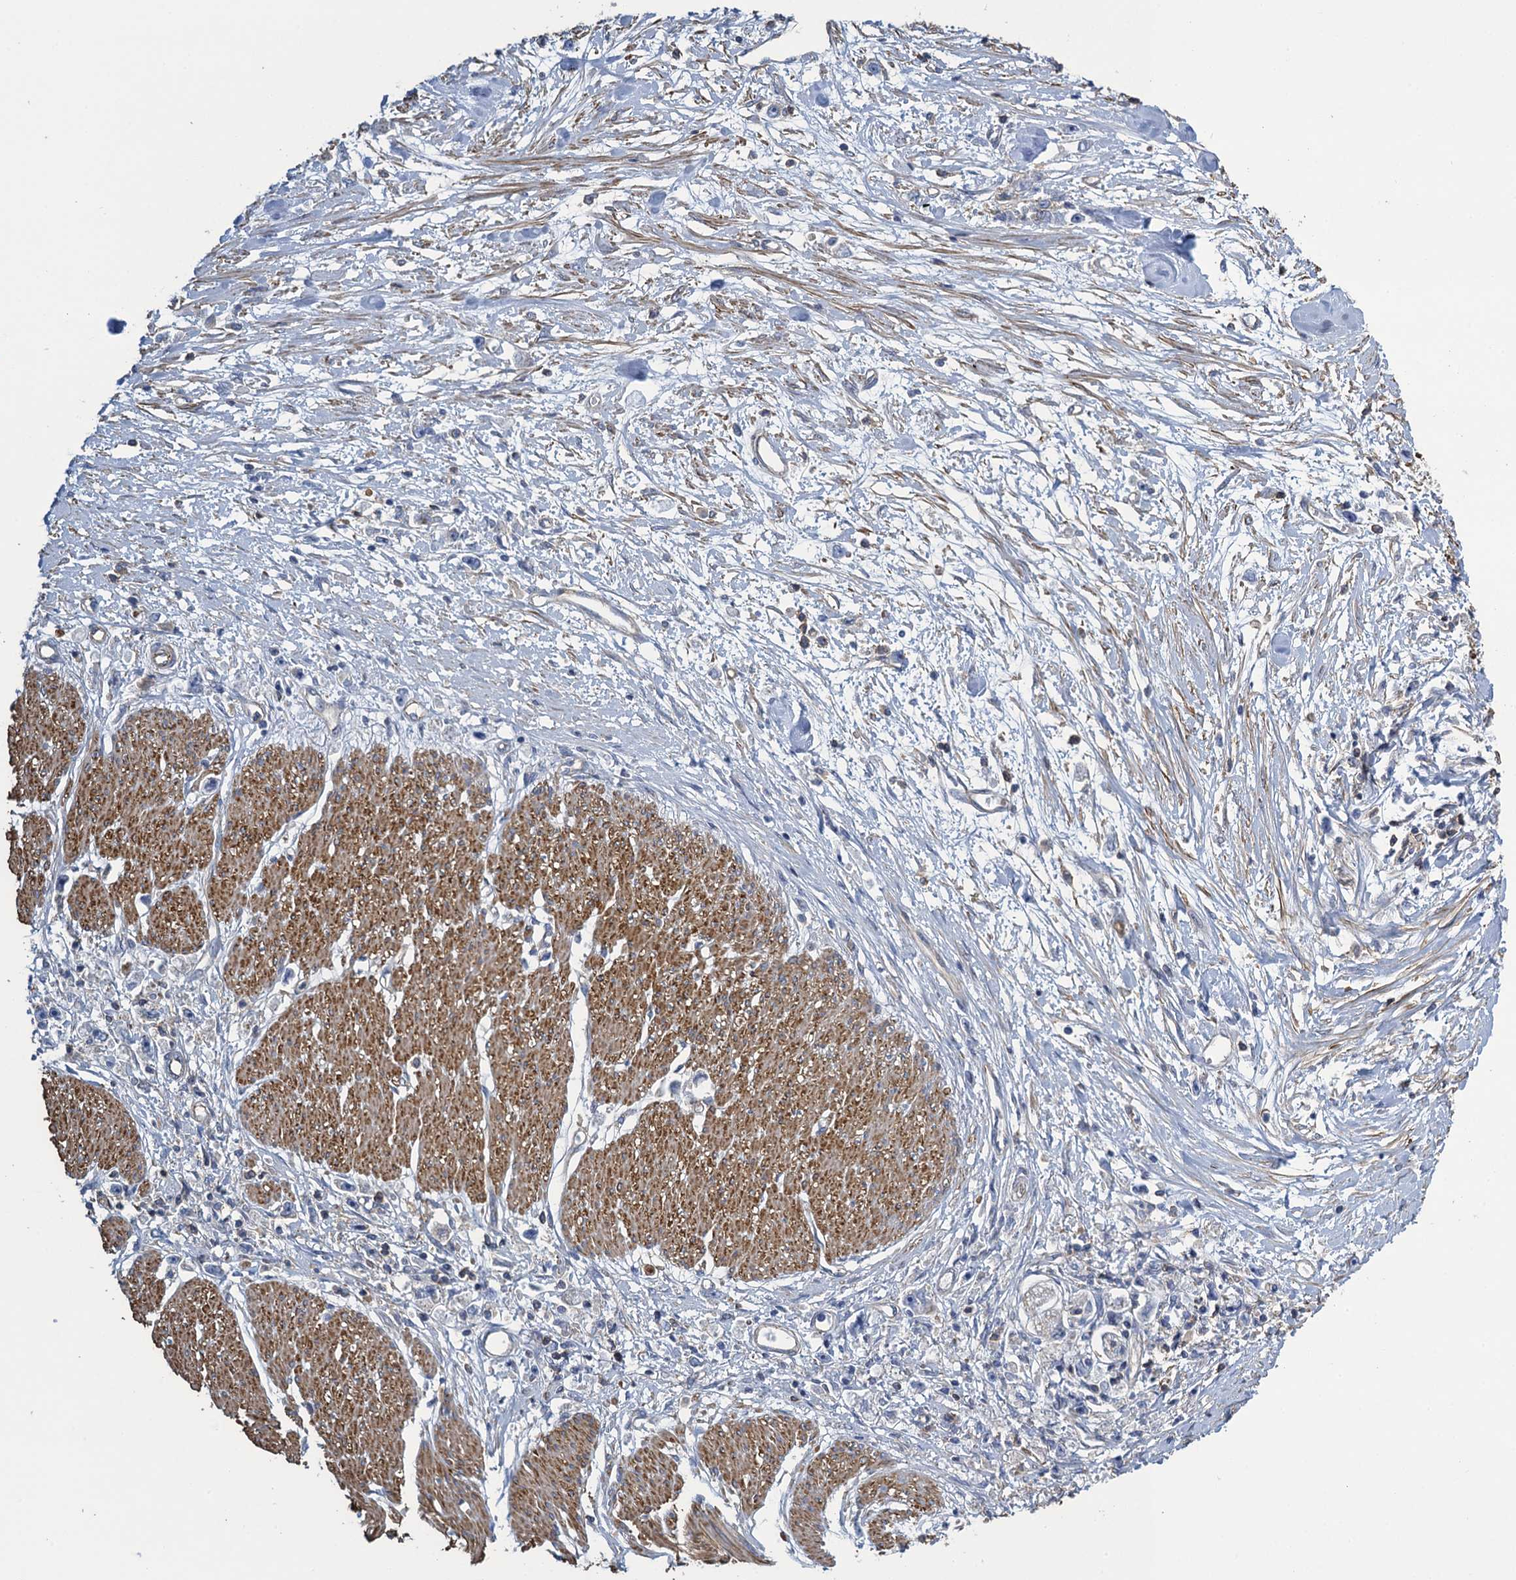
{"staining": {"intensity": "negative", "quantity": "none", "location": "none"}, "tissue": "stomach cancer", "cell_type": "Tumor cells", "image_type": "cancer", "snomed": [{"axis": "morphology", "description": "Adenocarcinoma, NOS"}, {"axis": "topography", "description": "Stomach"}], "caption": "A high-resolution histopathology image shows immunohistochemistry (IHC) staining of stomach cancer (adenocarcinoma), which exhibits no significant expression in tumor cells.", "gene": "PROSER2", "patient": {"sex": "female", "age": 59}}